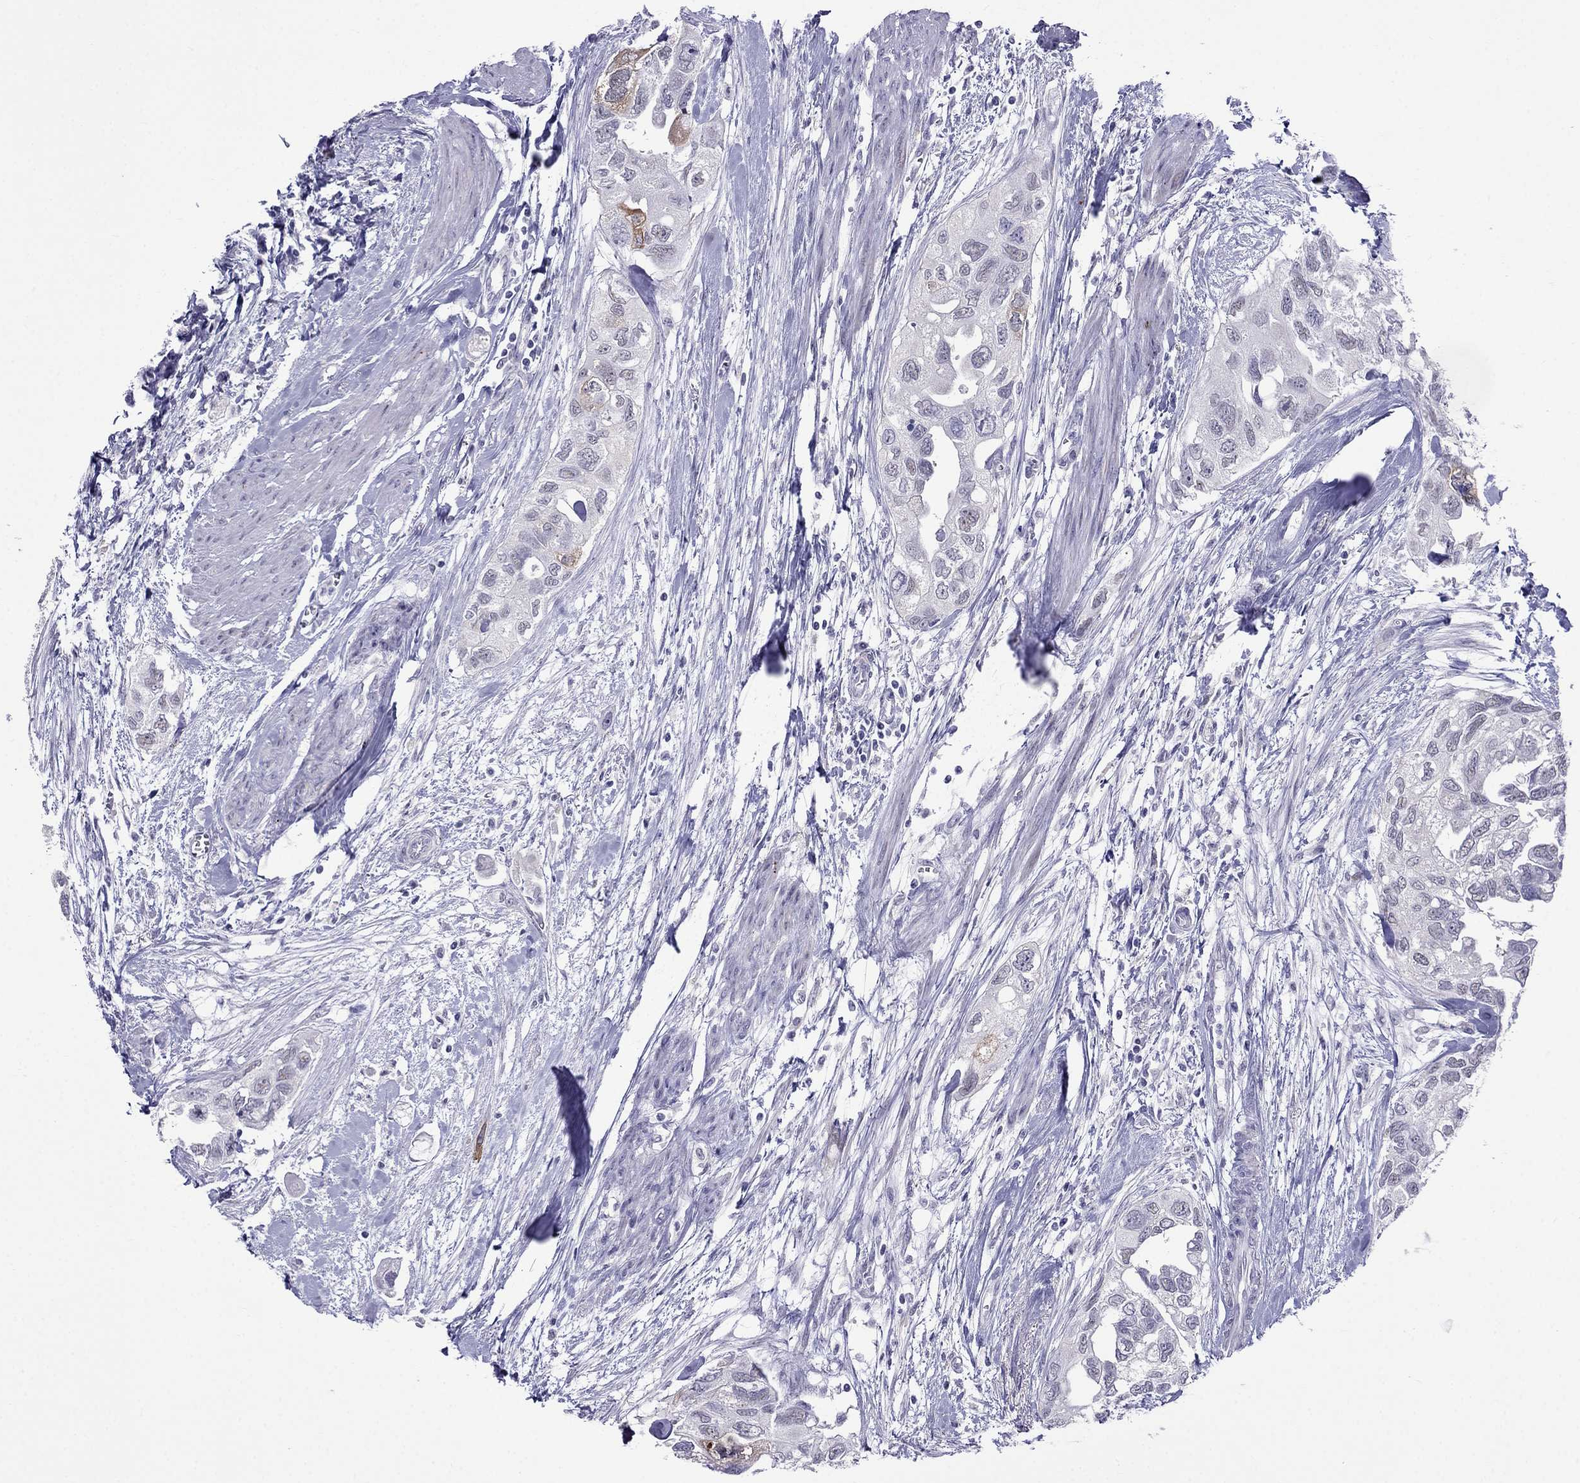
{"staining": {"intensity": "negative", "quantity": "none", "location": "none"}, "tissue": "urothelial cancer", "cell_type": "Tumor cells", "image_type": "cancer", "snomed": [{"axis": "morphology", "description": "Urothelial carcinoma, High grade"}, {"axis": "topography", "description": "Urinary bladder"}], "caption": "Human high-grade urothelial carcinoma stained for a protein using IHC reveals no positivity in tumor cells.", "gene": "MGP", "patient": {"sex": "male", "age": 59}}